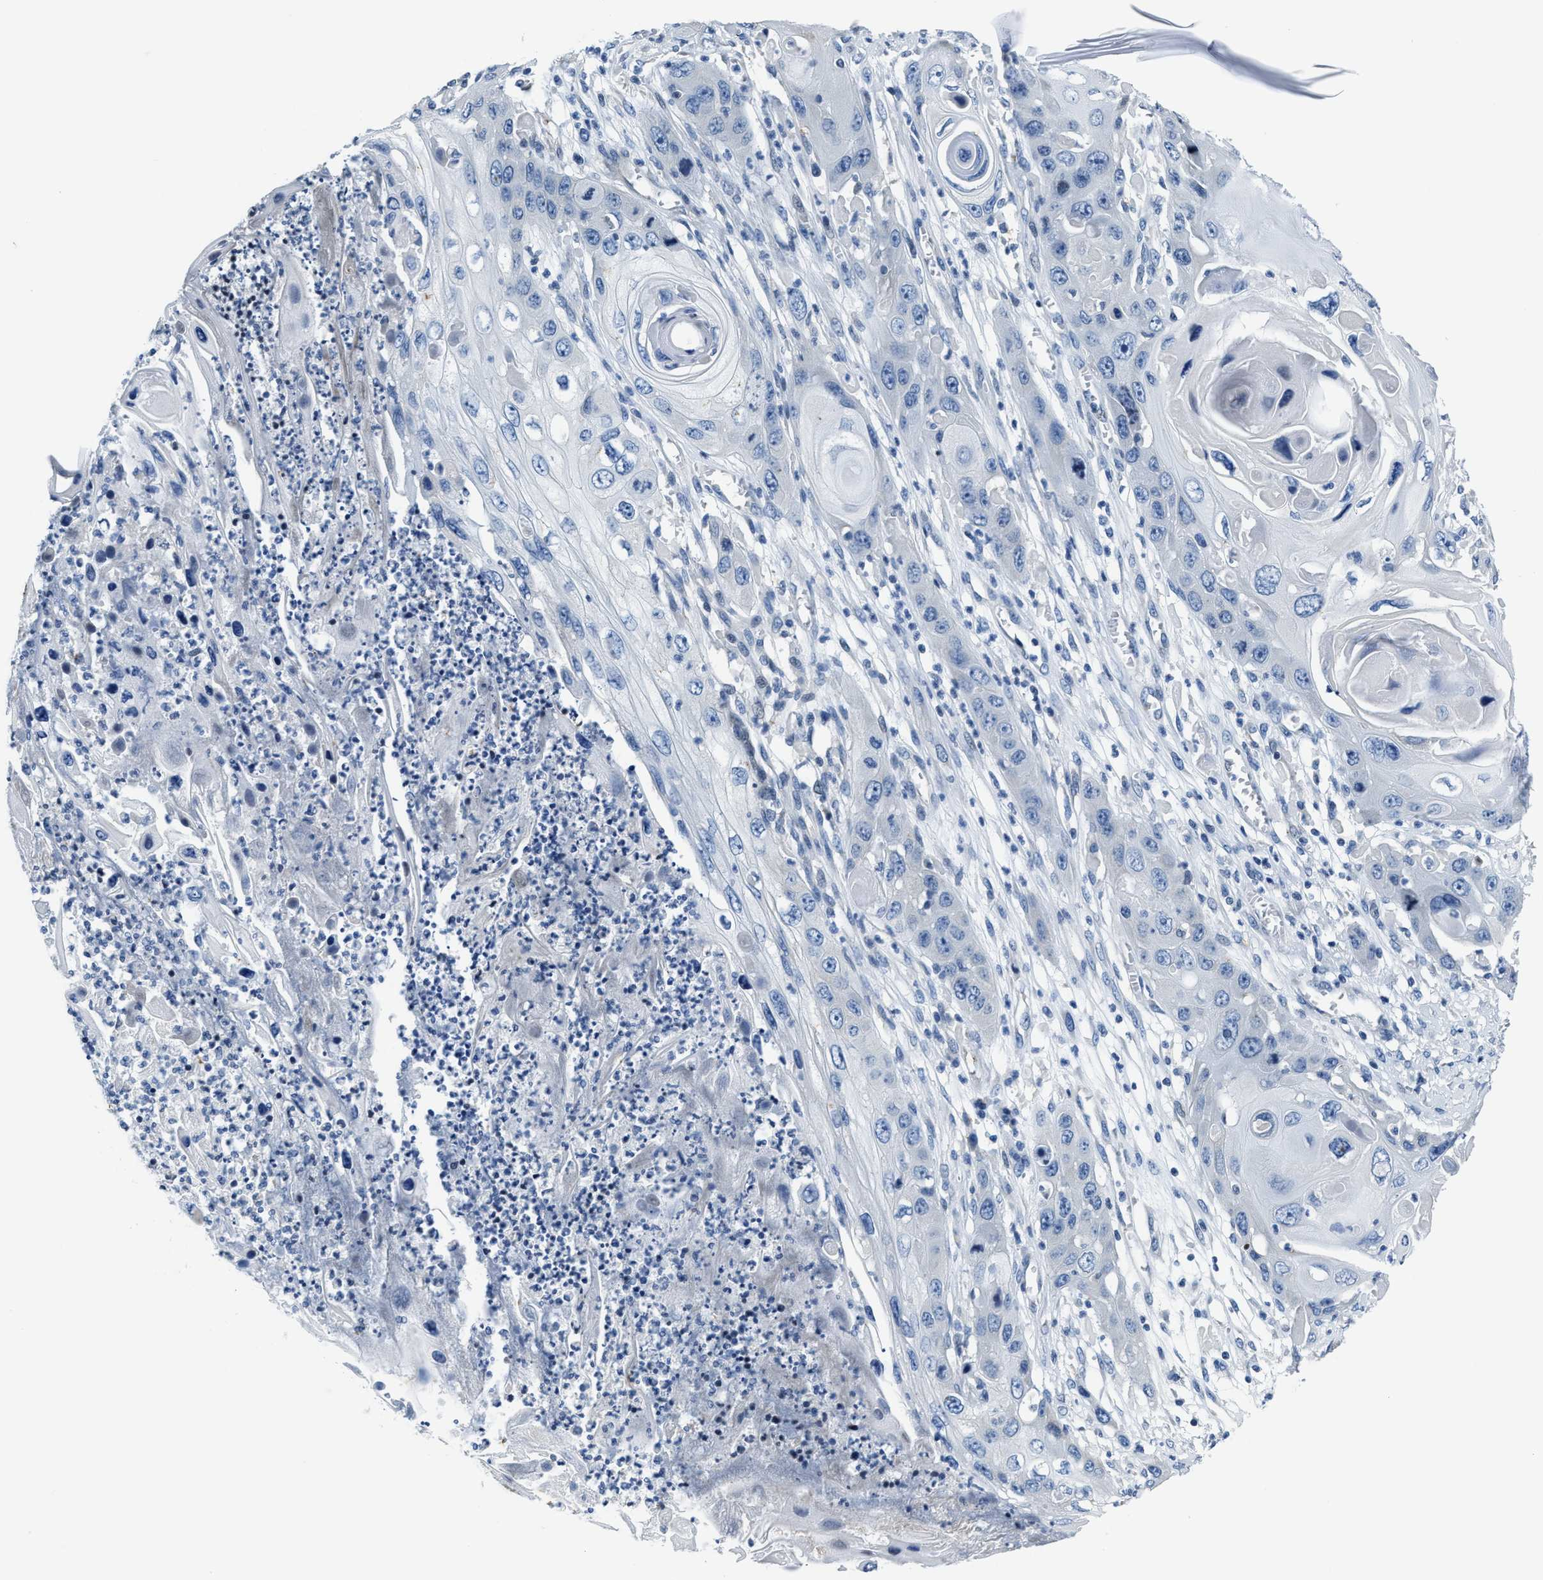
{"staining": {"intensity": "negative", "quantity": "none", "location": "none"}, "tissue": "skin cancer", "cell_type": "Tumor cells", "image_type": "cancer", "snomed": [{"axis": "morphology", "description": "Squamous cell carcinoma, NOS"}, {"axis": "topography", "description": "Skin"}], "caption": "This is an IHC histopathology image of skin cancer (squamous cell carcinoma). There is no expression in tumor cells.", "gene": "ASZ1", "patient": {"sex": "male", "age": 55}}